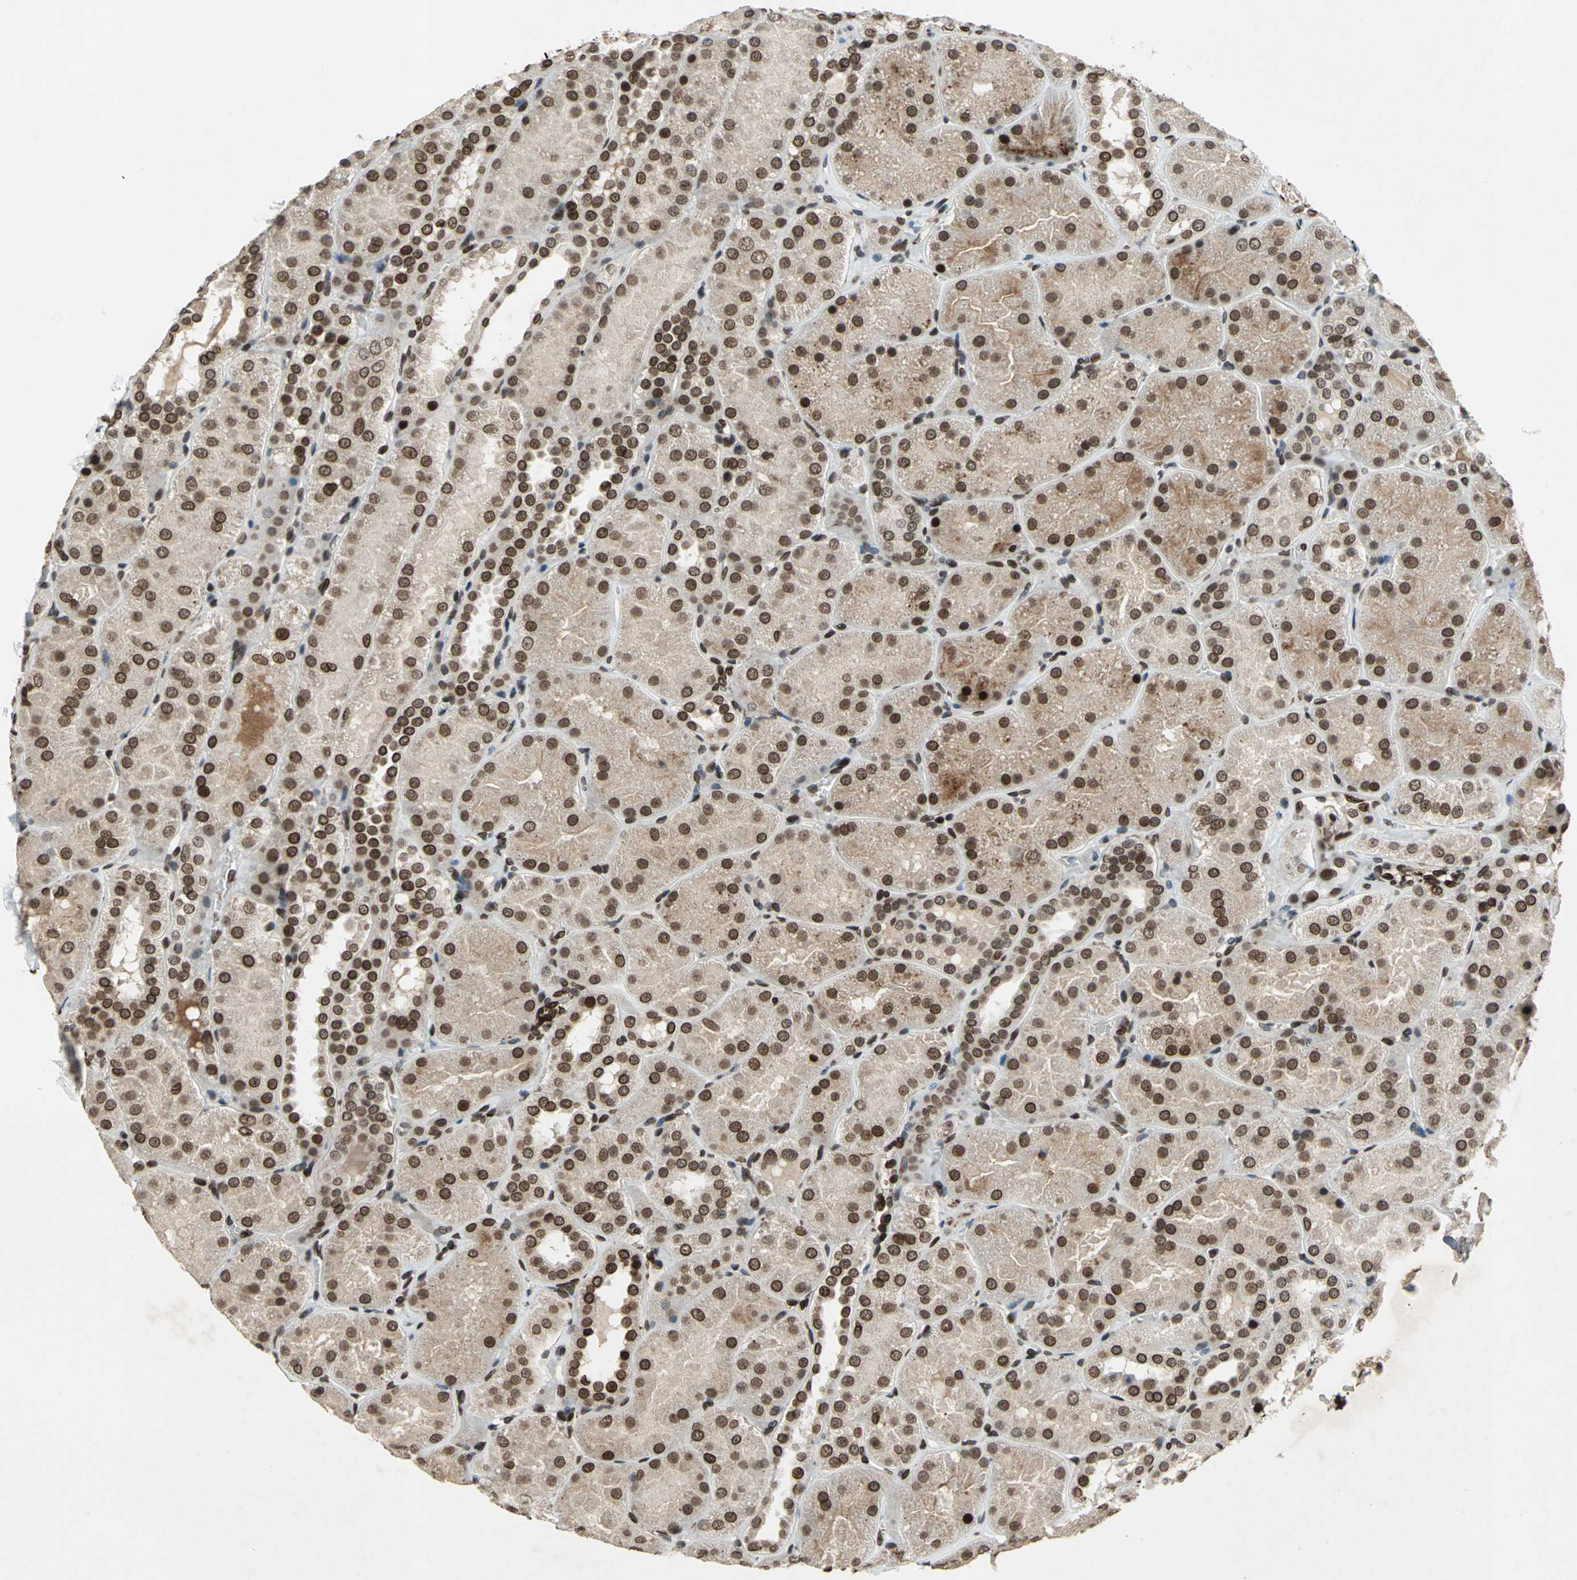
{"staining": {"intensity": "strong", "quantity": ">75%", "location": "nuclear"}, "tissue": "kidney", "cell_type": "Cells in glomeruli", "image_type": "normal", "snomed": [{"axis": "morphology", "description": "Normal tissue, NOS"}, {"axis": "topography", "description": "Kidney"}], "caption": "This is a histology image of immunohistochemistry (IHC) staining of benign kidney, which shows strong expression in the nuclear of cells in glomeruli.", "gene": "ISY1", "patient": {"sex": "male", "age": 28}}